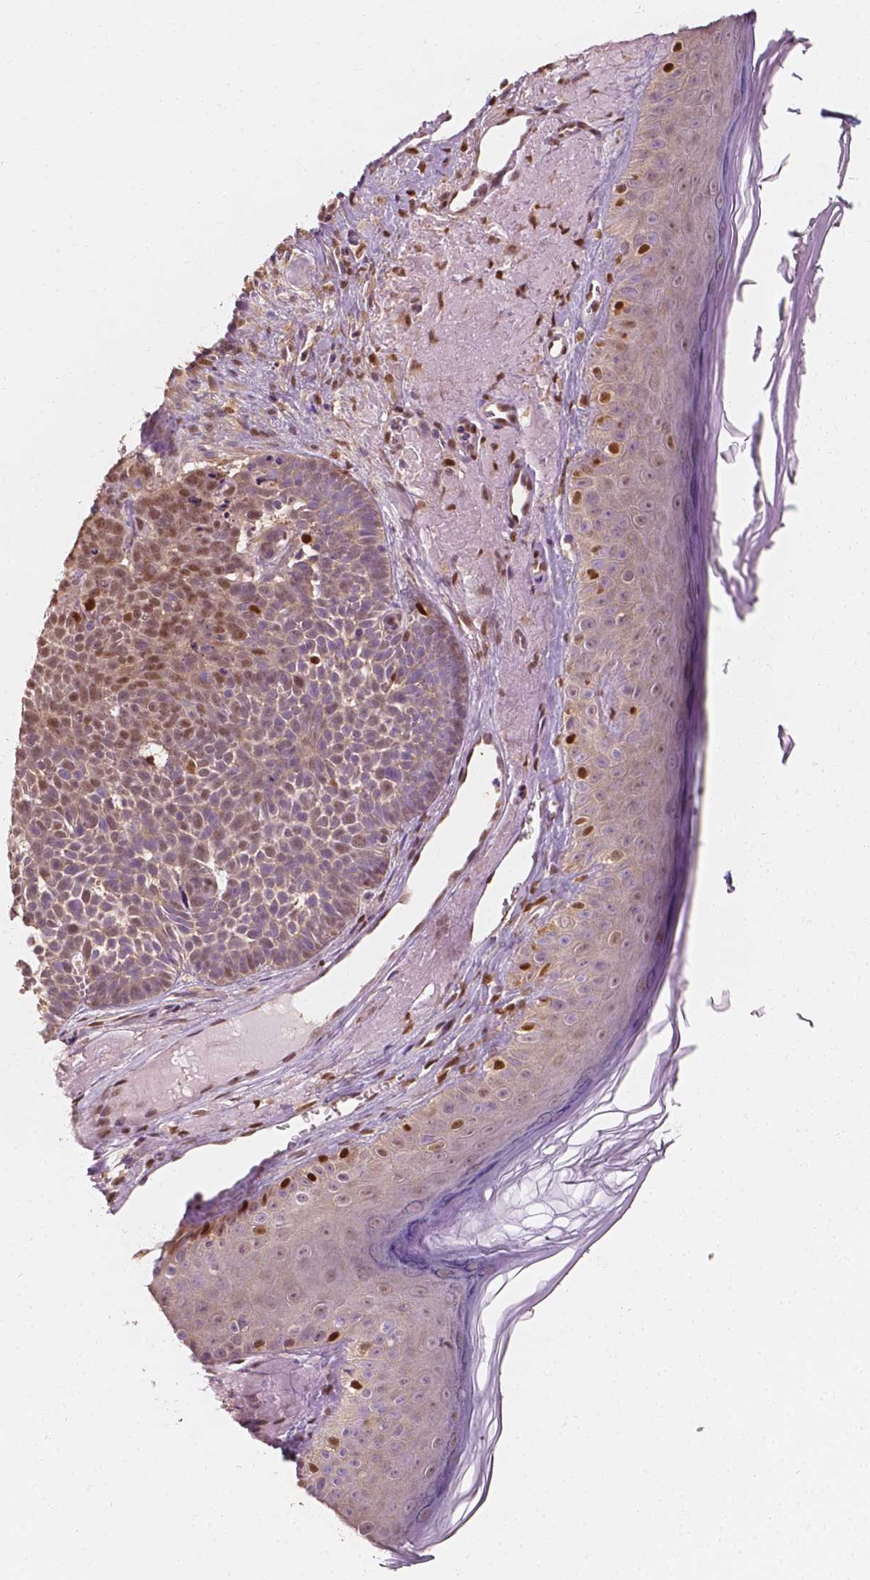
{"staining": {"intensity": "moderate", "quantity": "<25%", "location": "nuclear"}, "tissue": "skin cancer", "cell_type": "Tumor cells", "image_type": "cancer", "snomed": [{"axis": "morphology", "description": "Basal cell carcinoma"}, {"axis": "topography", "description": "Skin"}], "caption": "This is an image of IHC staining of skin basal cell carcinoma, which shows moderate staining in the nuclear of tumor cells.", "gene": "TBC1D17", "patient": {"sex": "male", "age": 81}}